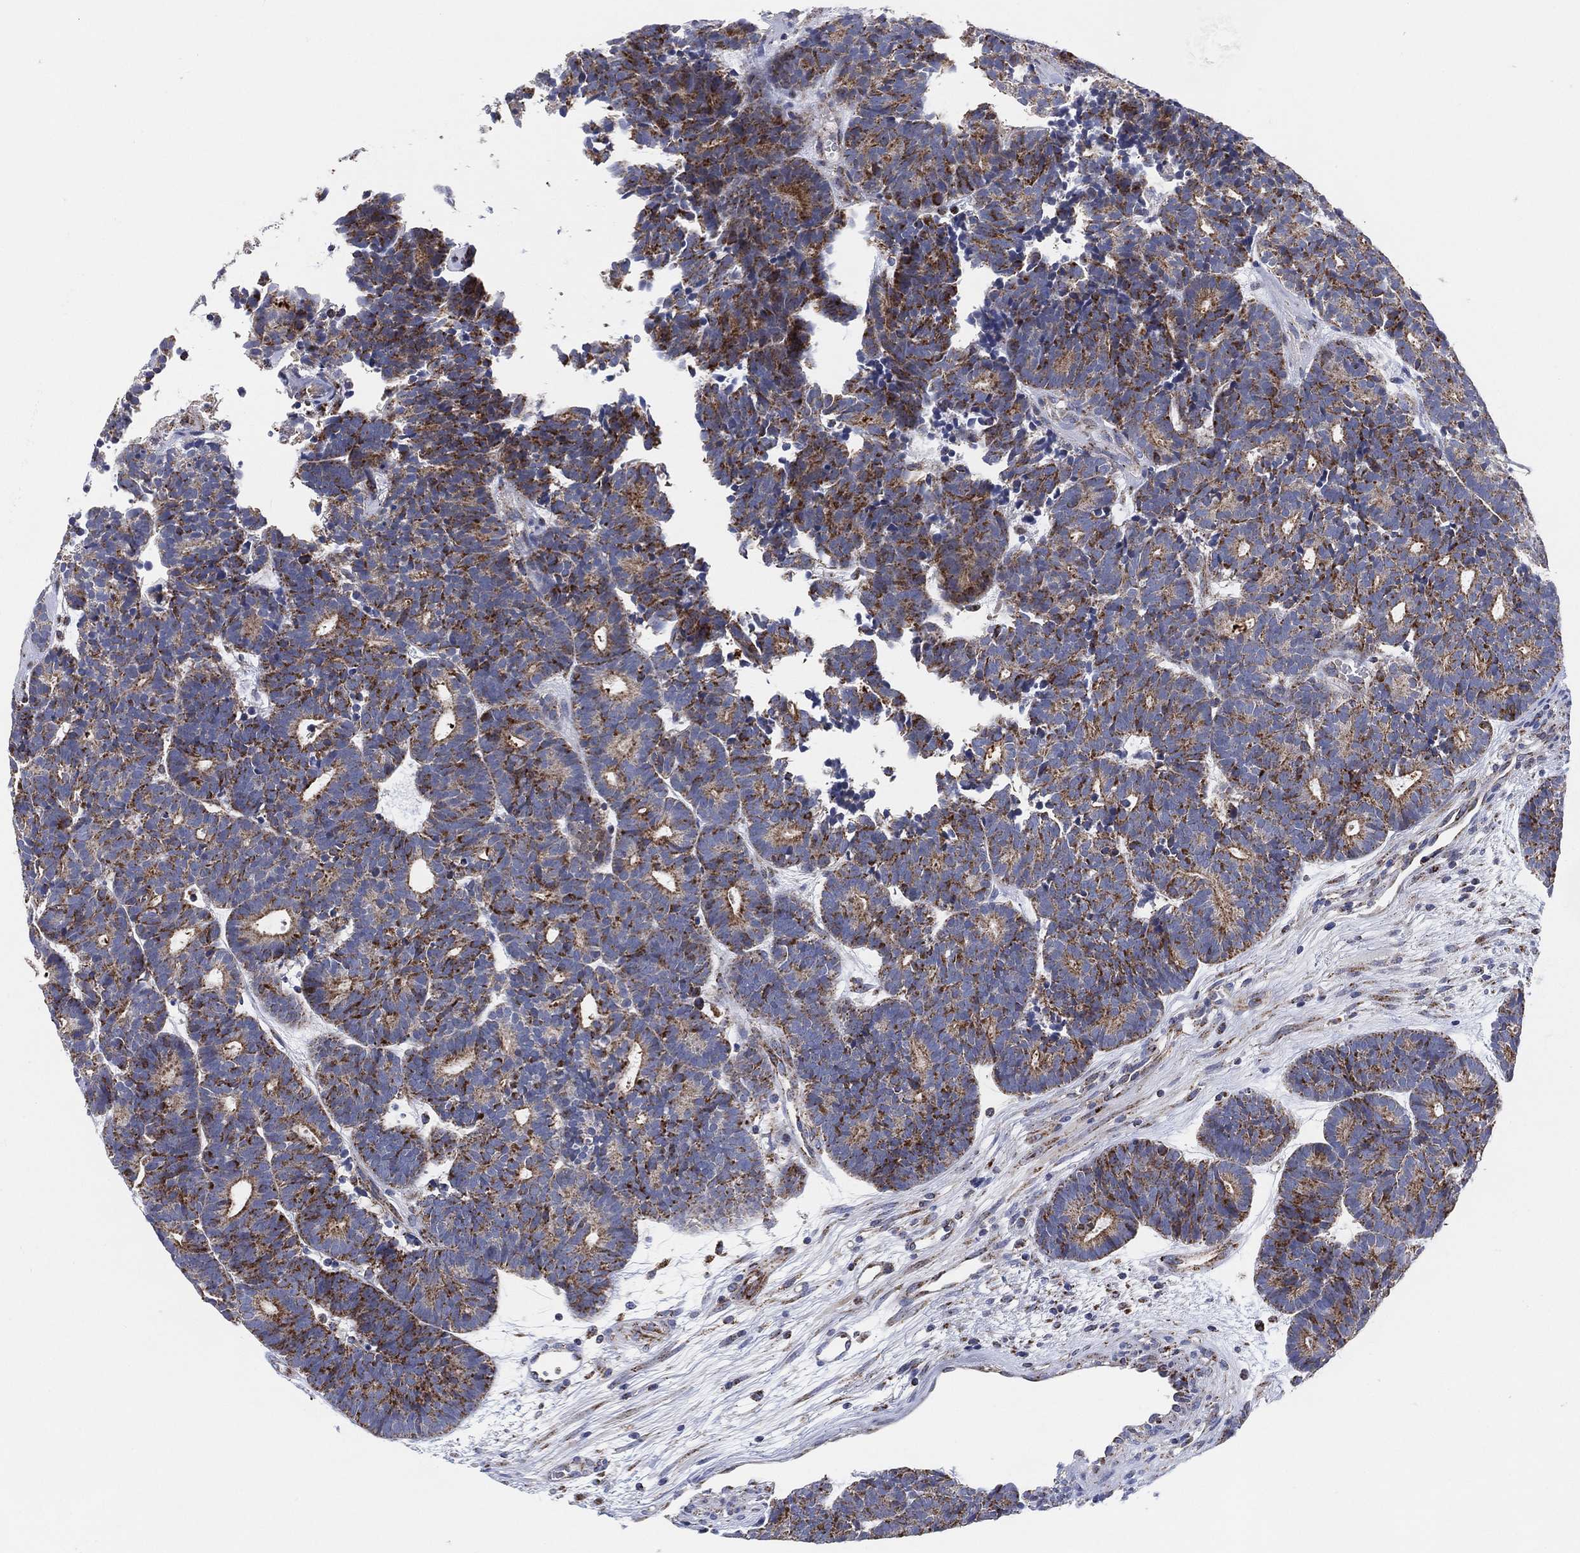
{"staining": {"intensity": "strong", "quantity": "<25%", "location": "cytoplasmic/membranous"}, "tissue": "head and neck cancer", "cell_type": "Tumor cells", "image_type": "cancer", "snomed": [{"axis": "morphology", "description": "Adenocarcinoma, NOS"}, {"axis": "topography", "description": "Head-Neck"}], "caption": "There is medium levels of strong cytoplasmic/membranous expression in tumor cells of head and neck adenocarcinoma, as demonstrated by immunohistochemical staining (brown color).", "gene": "GCAT", "patient": {"sex": "female", "age": 81}}